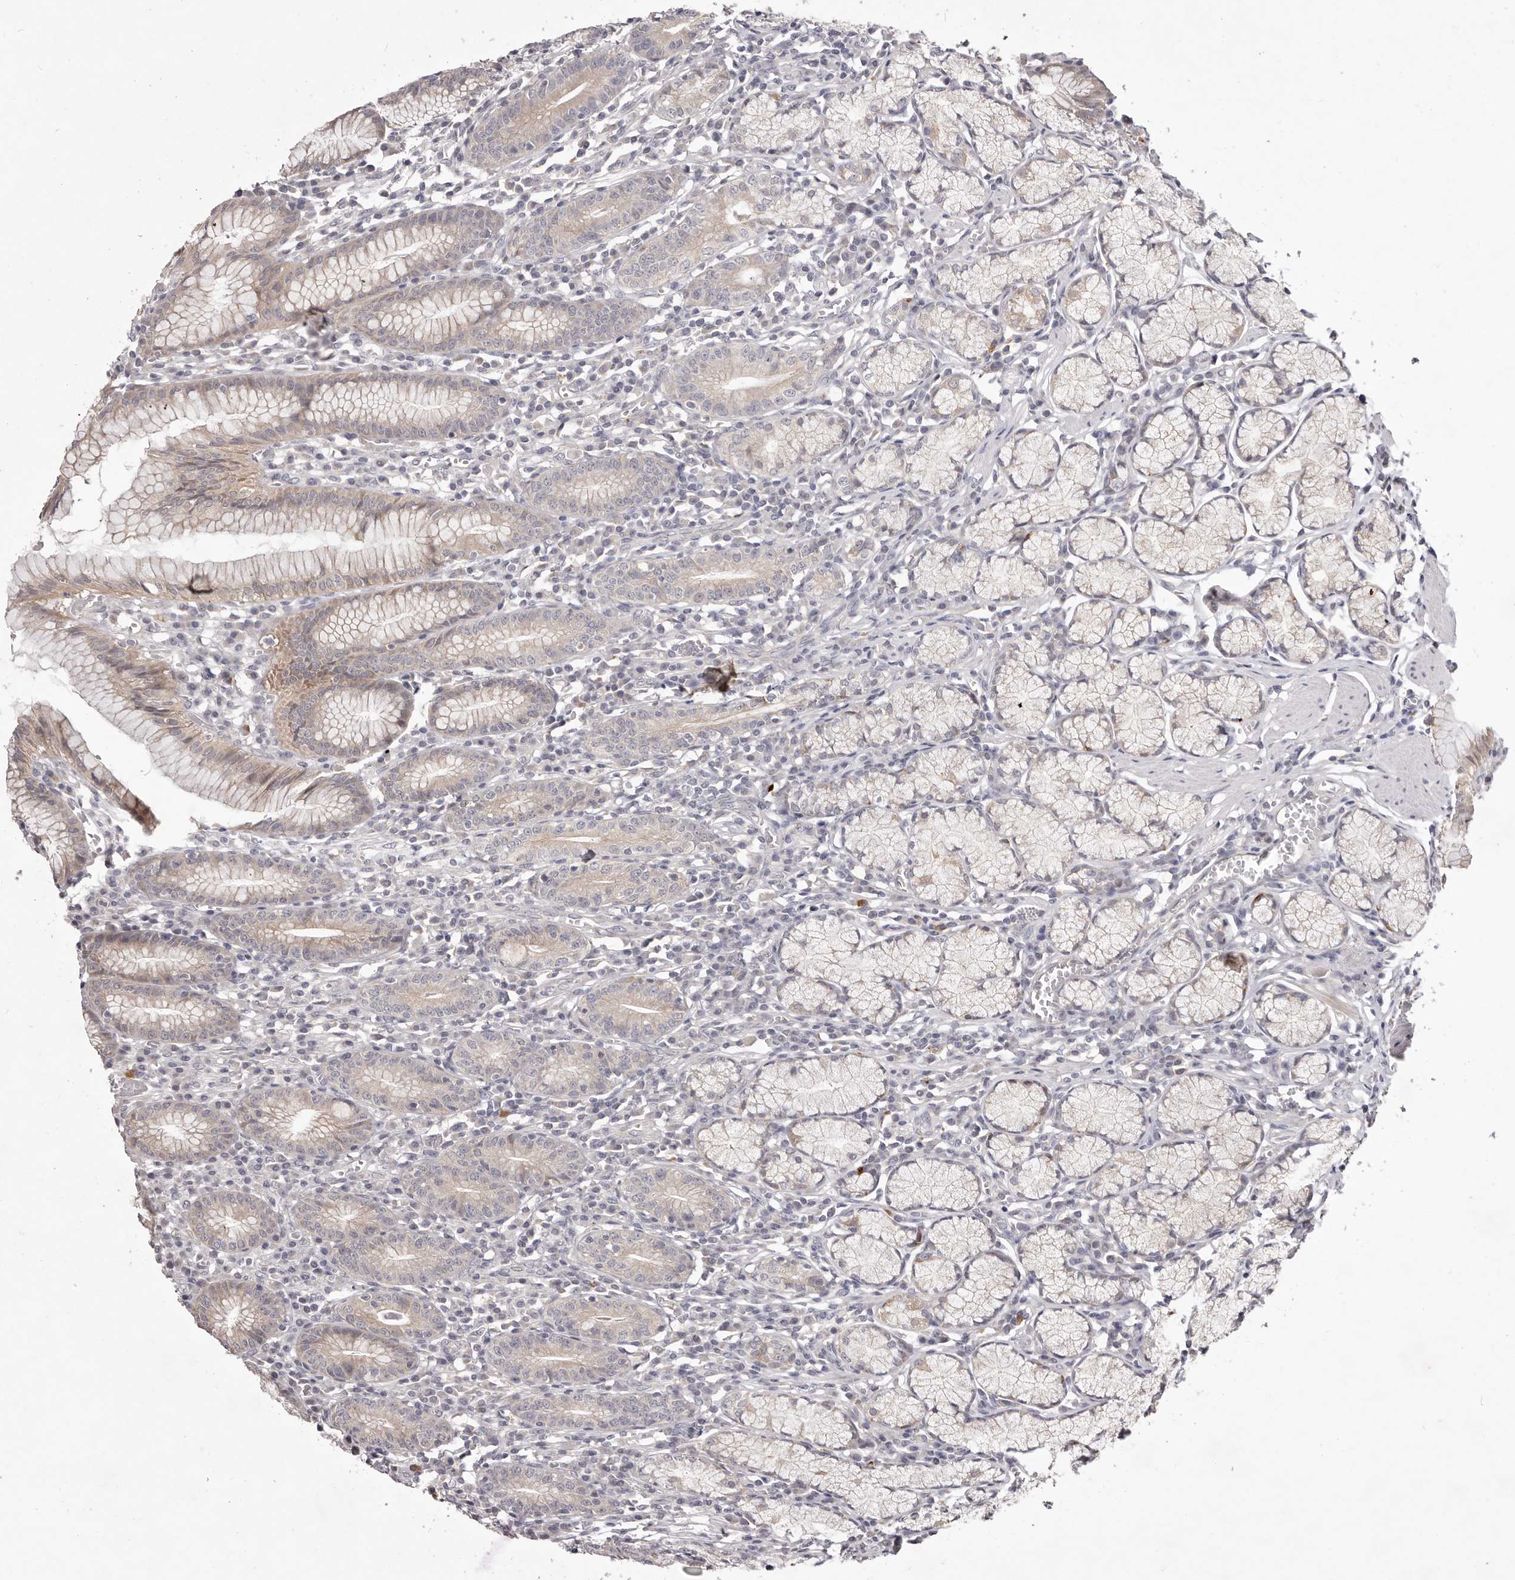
{"staining": {"intensity": "moderate", "quantity": "<25%", "location": "cytoplasmic/membranous"}, "tissue": "stomach", "cell_type": "Glandular cells", "image_type": "normal", "snomed": [{"axis": "morphology", "description": "Normal tissue, NOS"}, {"axis": "topography", "description": "Stomach"}], "caption": "IHC image of normal human stomach stained for a protein (brown), which reveals low levels of moderate cytoplasmic/membranous expression in about <25% of glandular cells.", "gene": "GARNL3", "patient": {"sex": "male", "age": 55}}